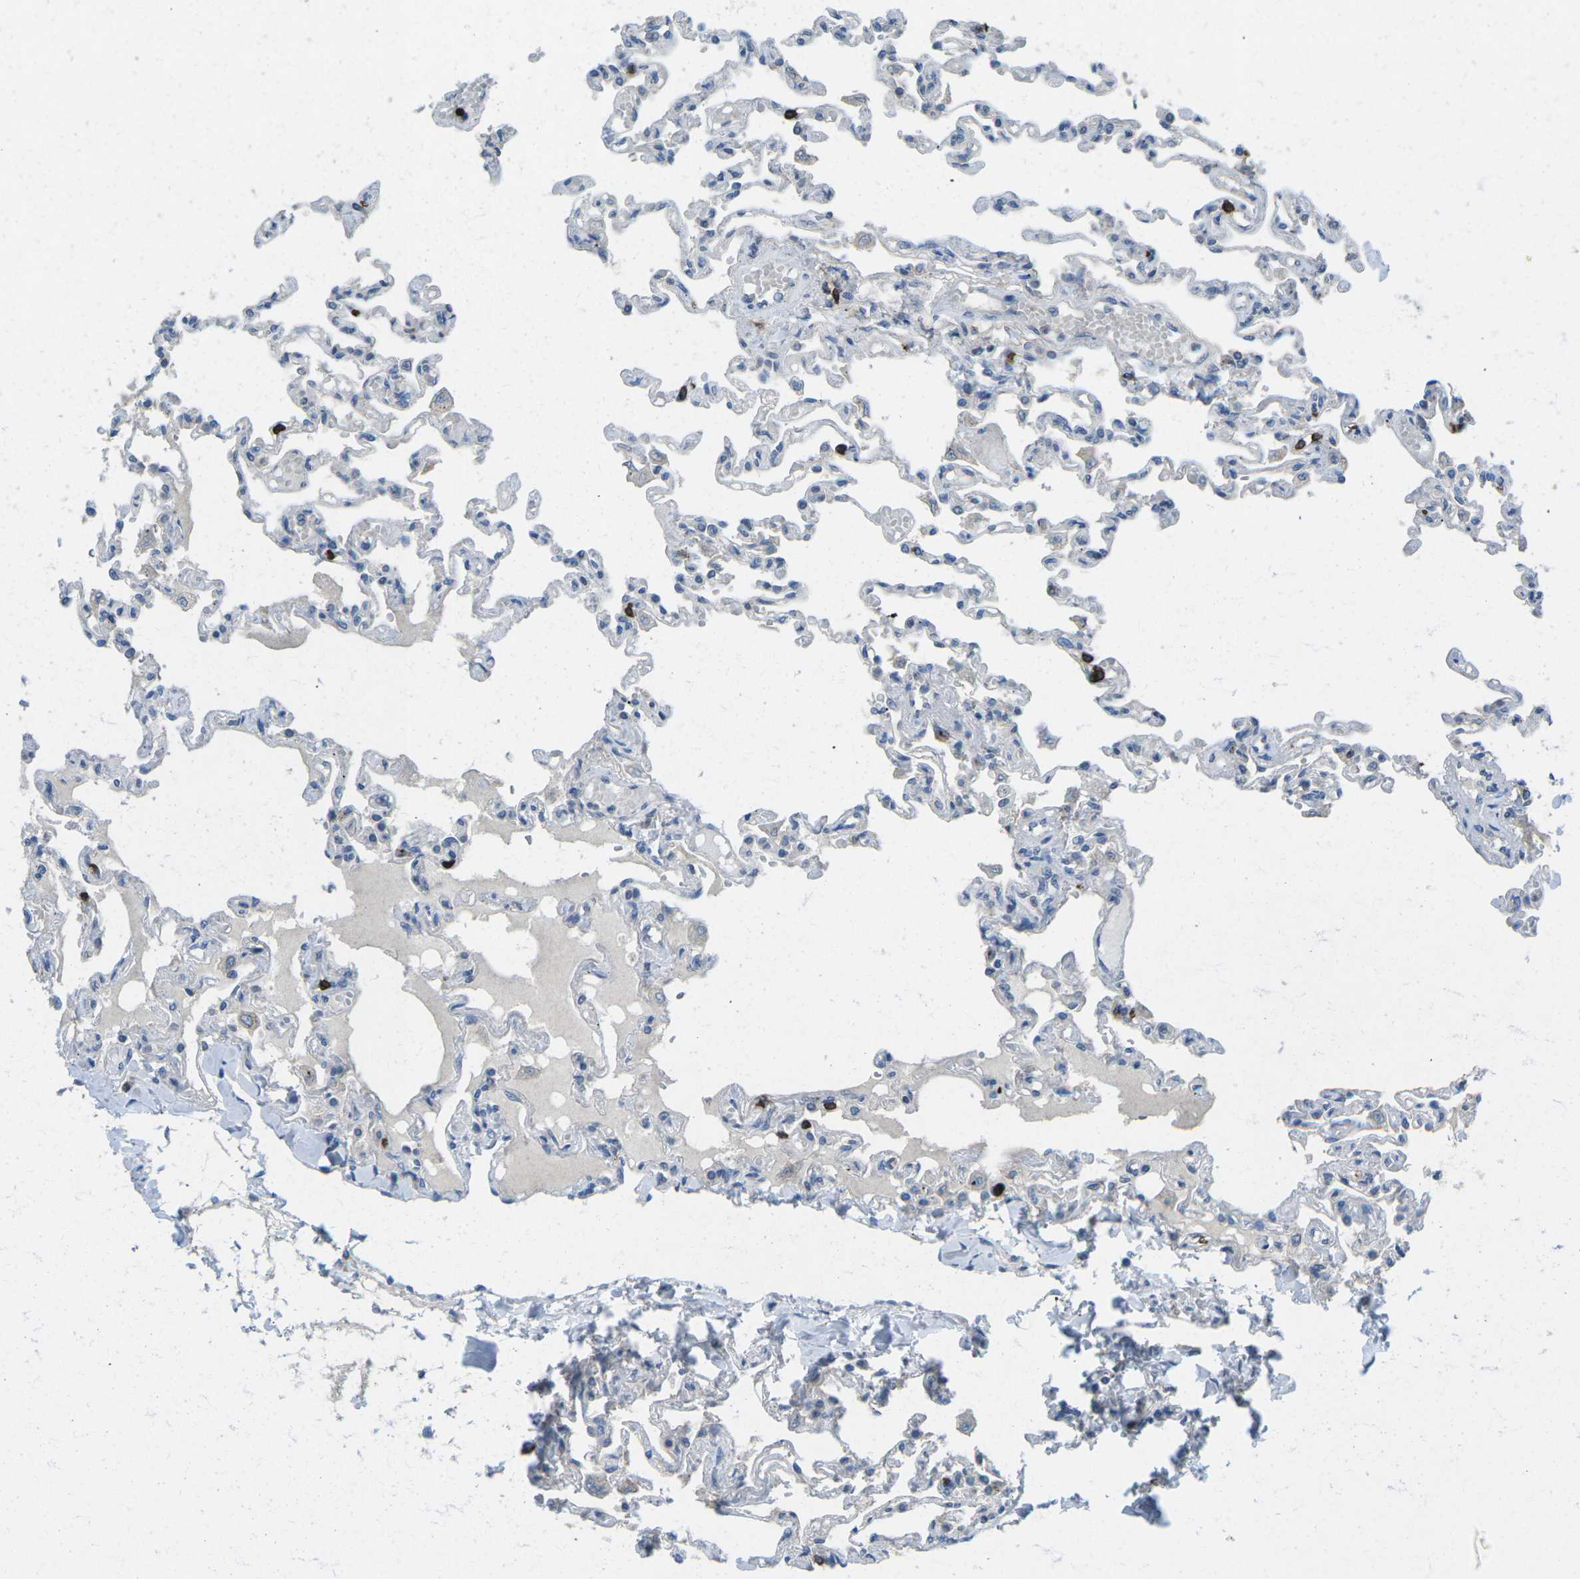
{"staining": {"intensity": "negative", "quantity": "none", "location": "none"}, "tissue": "lung", "cell_type": "Alveolar cells", "image_type": "normal", "snomed": [{"axis": "morphology", "description": "Normal tissue, NOS"}, {"axis": "topography", "description": "Lung"}], "caption": "Immunohistochemistry (IHC) micrograph of benign lung: lung stained with DAB (3,3'-diaminobenzidine) exhibits no significant protein positivity in alveolar cells. Nuclei are stained in blue.", "gene": "CD19", "patient": {"sex": "male", "age": 21}}